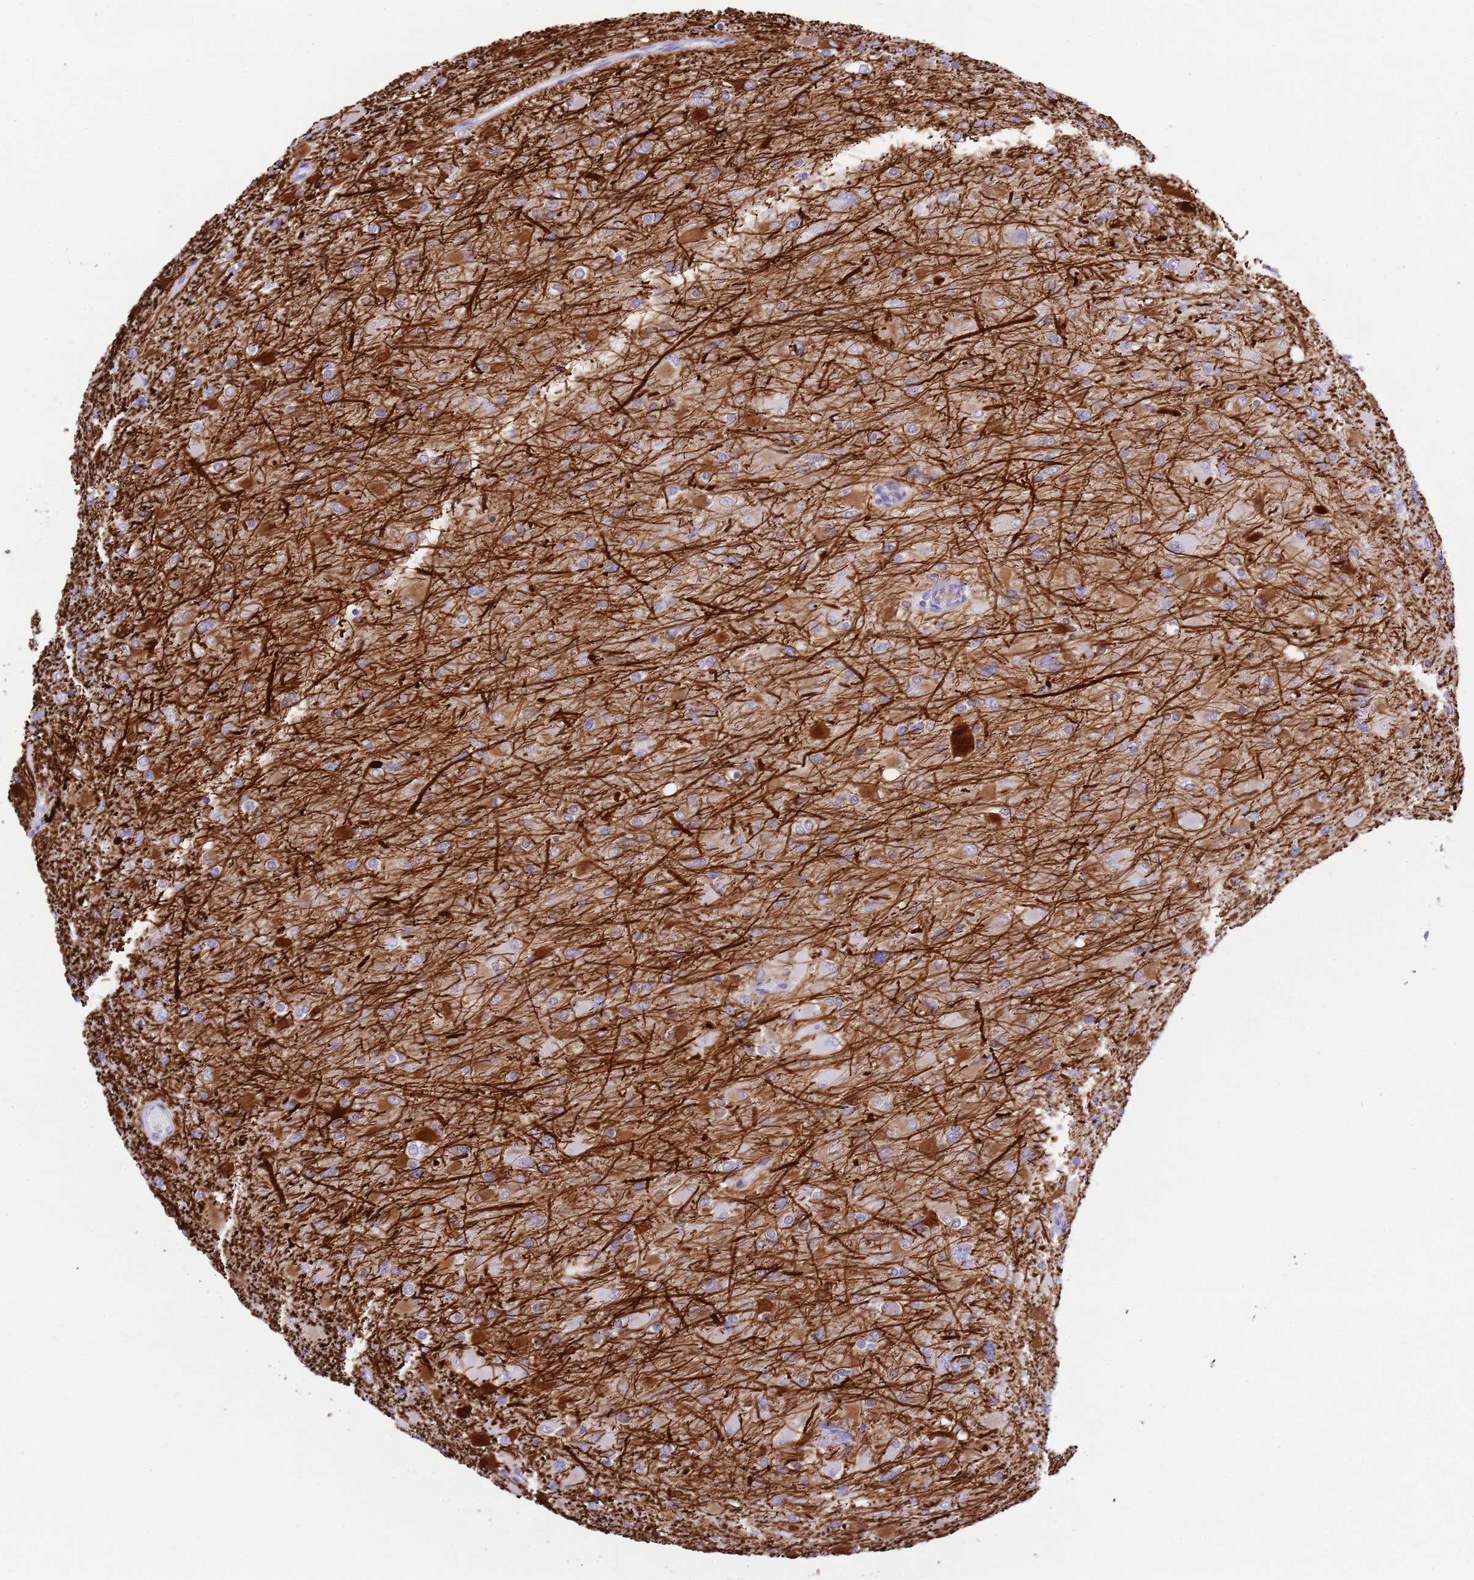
{"staining": {"intensity": "strong", "quantity": "<25%", "location": "cytoplasmic/membranous"}, "tissue": "glioma", "cell_type": "Tumor cells", "image_type": "cancer", "snomed": [{"axis": "morphology", "description": "Glioma, malignant, High grade"}, {"axis": "topography", "description": "Cerebral cortex"}], "caption": "The image exhibits immunohistochemical staining of glioma. There is strong cytoplasmic/membranous expression is identified in about <25% of tumor cells.", "gene": "XPO7", "patient": {"sex": "female", "age": 36}}